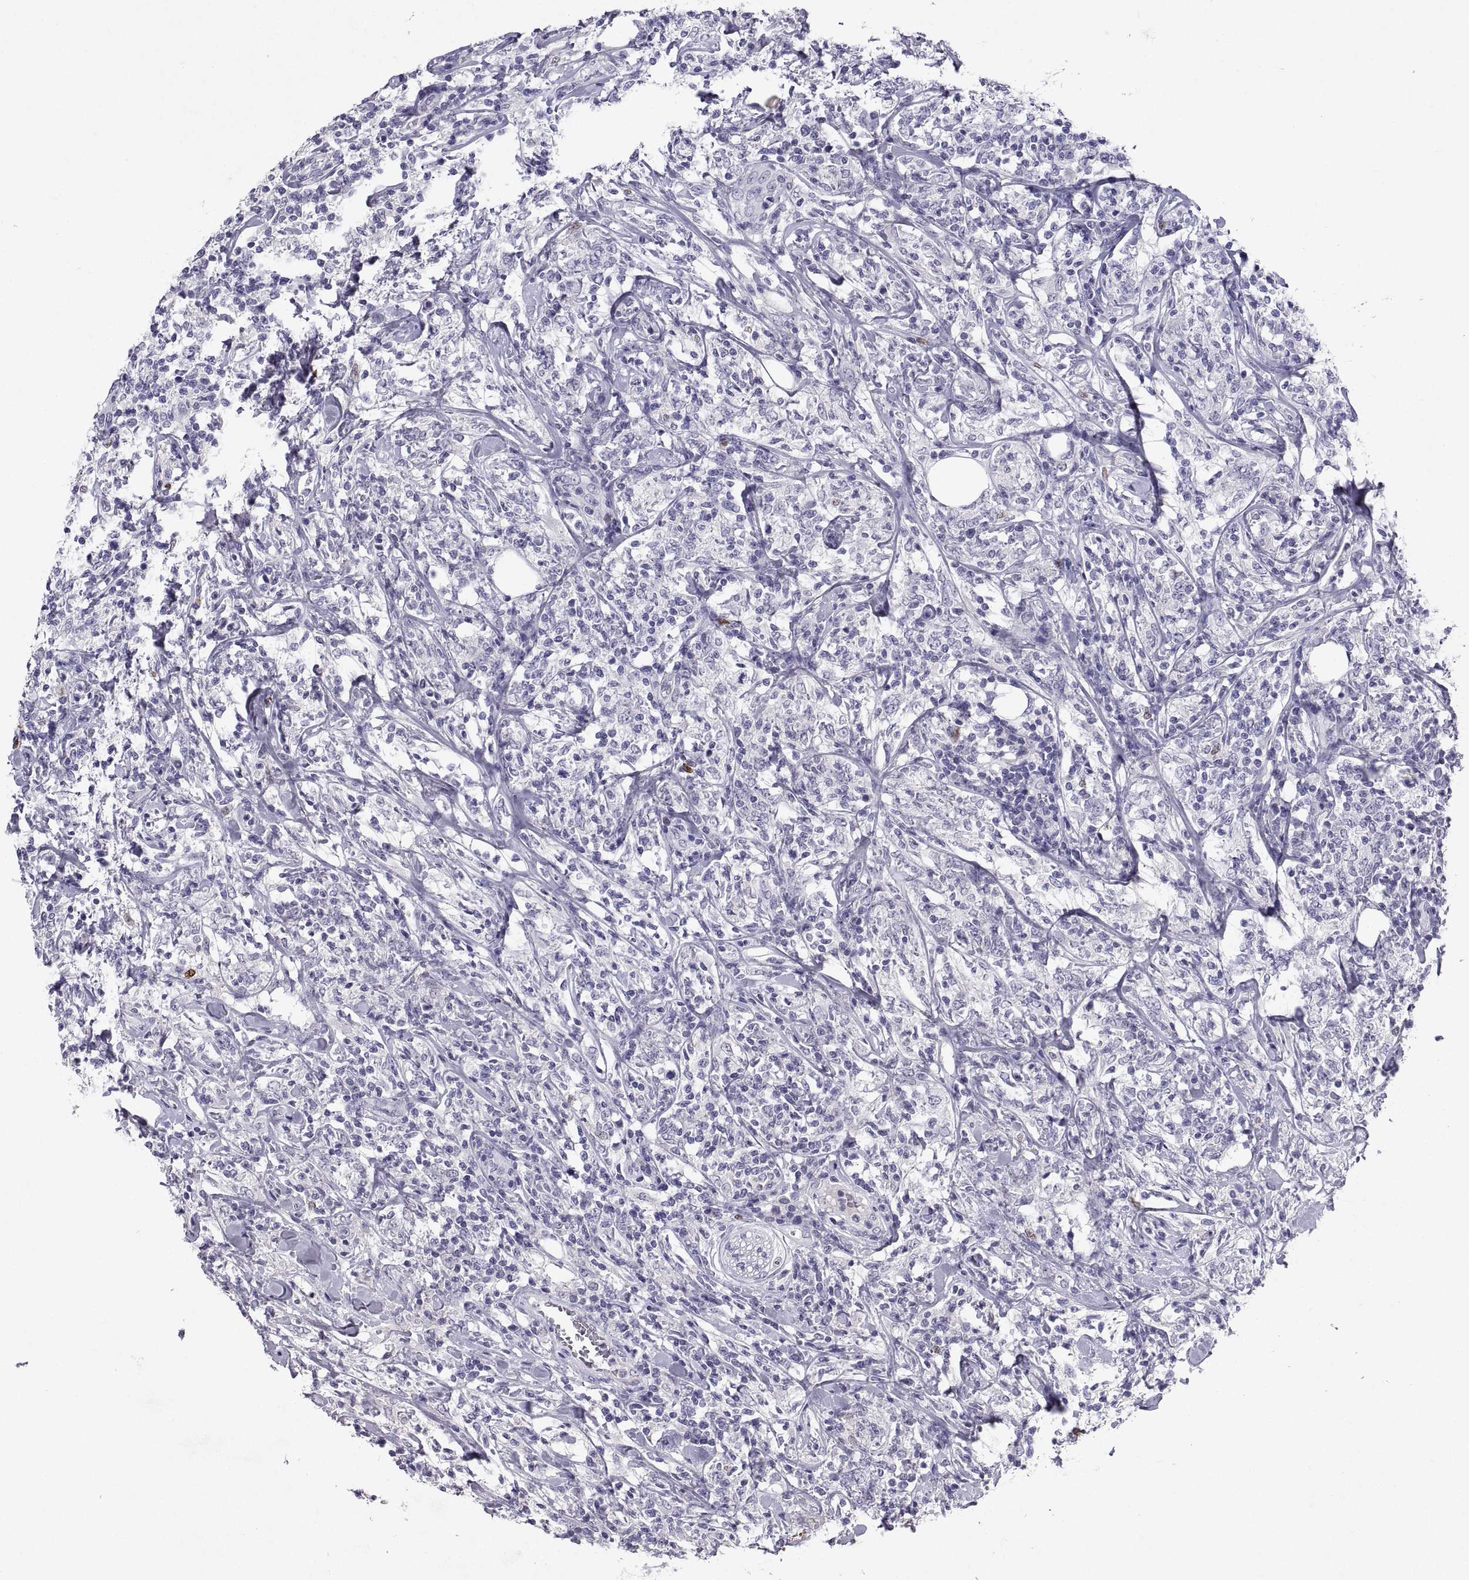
{"staining": {"intensity": "negative", "quantity": "none", "location": "none"}, "tissue": "lymphoma", "cell_type": "Tumor cells", "image_type": "cancer", "snomed": [{"axis": "morphology", "description": "Malignant lymphoma, non-Hodgkin's type, High grade"}, {"axis": "topography", "description": "Lymph node"}], "caption": "The immunohistochemistry micrograph has no significant staining in tumor cells of high-grade malignant lymphoma, non-Hodgkin's type tissue.", "gene": "SOX21", "patient": {"sex": "female", "age": 84}}